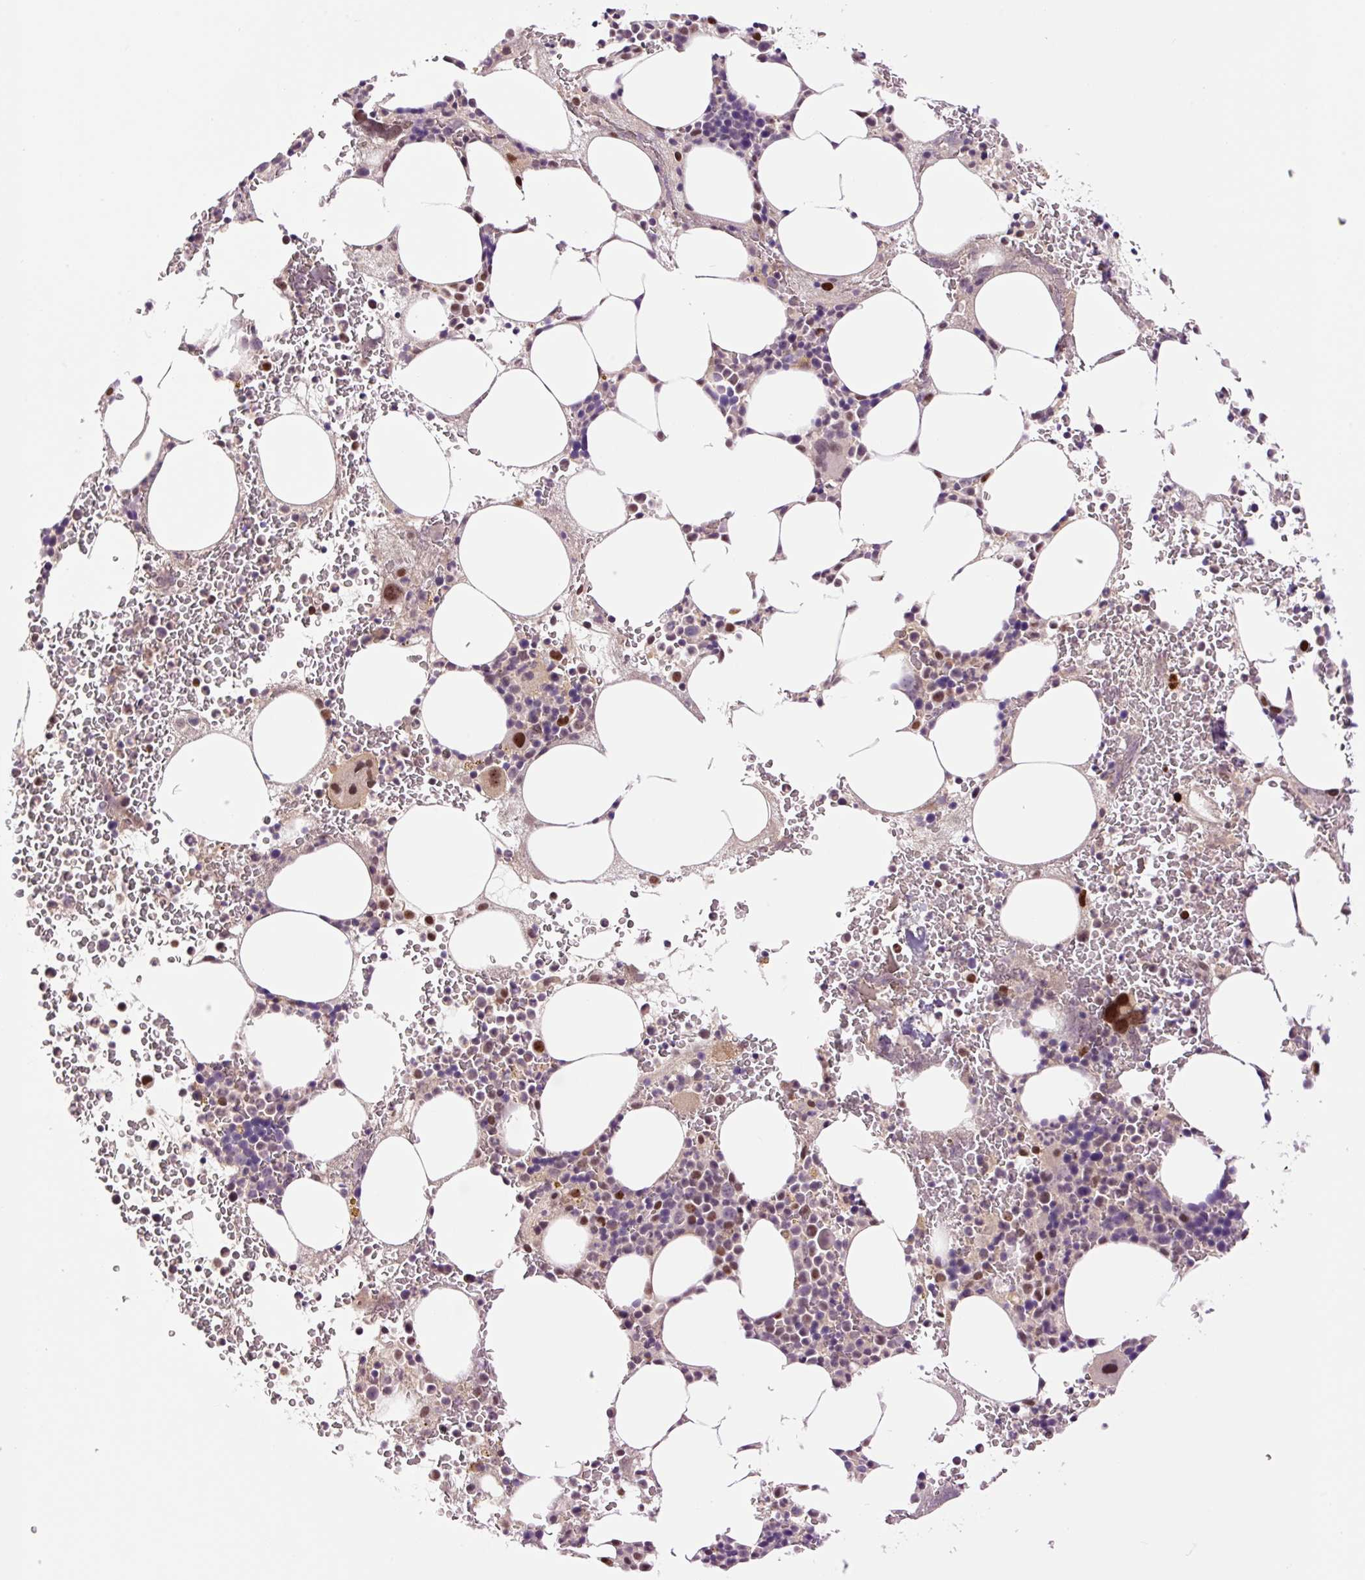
{"staining": {"intensity": "moderate", "quantity": "25%-75%", "location": "cytoplasmic/membranous,nuclear"}, "tissue": "bone marrow", "cell_type": "Hematopoietic cells", "image_type": "normal", "snomed": [{"axis": "morphology", "description": "Normal tissue, NOS"}, {"axis": "topography", "description": "Bone marrow"}], "caption": "Bone marrow stained for a protein demonstrates moderate cytoplasmic/membranous,nuclear positivity in hematopoietic cells.", "gene": "DPPA4", "patient": {"sex": "male", "age": 62}}